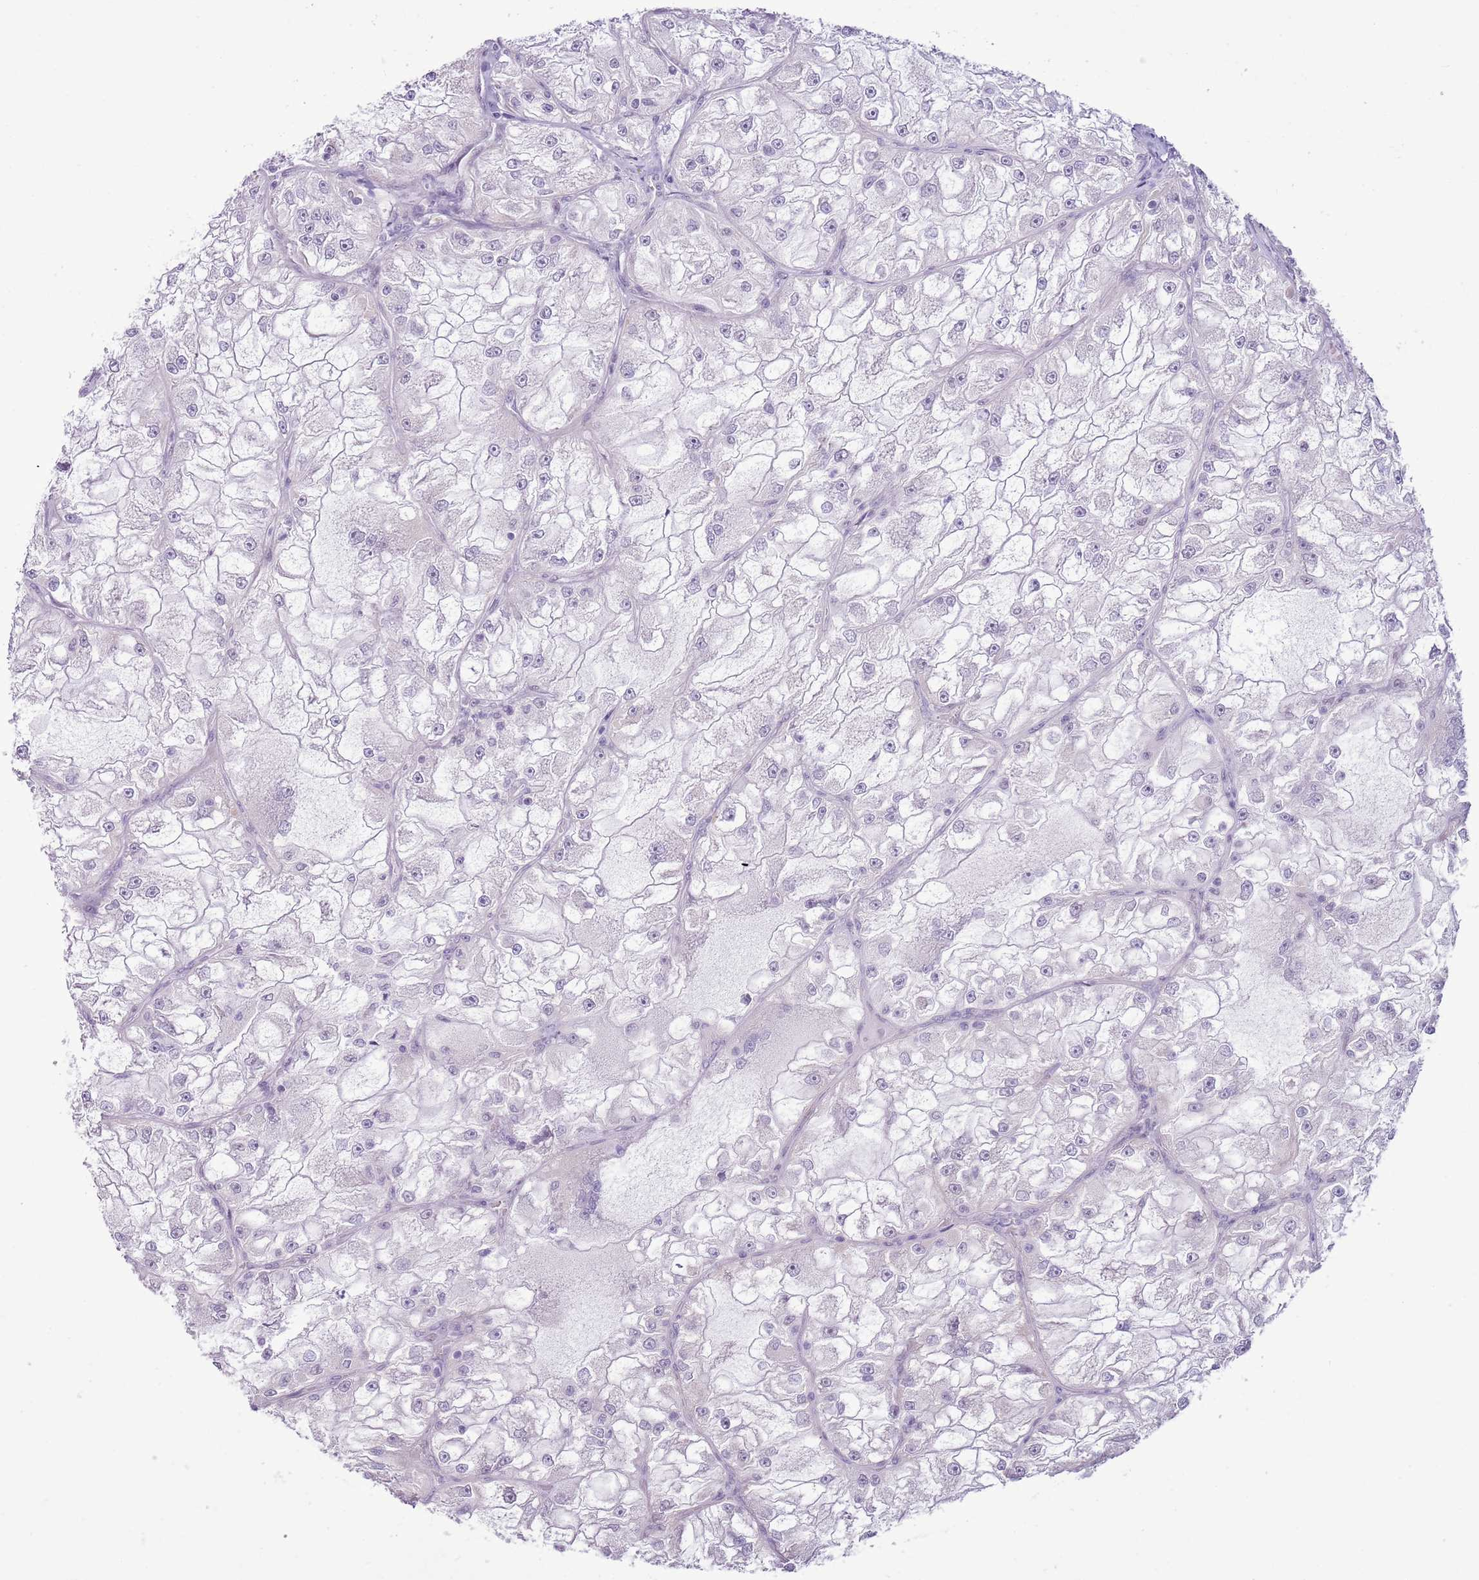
{"staining": {"intensity": "negative", "quantity": "none", "location": "none"}, "tissue": "renal cancer", "cell_type": "Tumor cells", "image_type": "cancer", "snomed": [{"axis": "morphology", "description": "Adenocarcinoma, NOS"}, {"axis": "topography", "description": "Kidney"}], "caption": "A high-resolution photomicrograph shows IHC staining of renal adenocarcinoma, which reveals no significant positivity in tumor cells.", "gene": "RPL3L", "patient": {"sex": "female", "age": 72}}